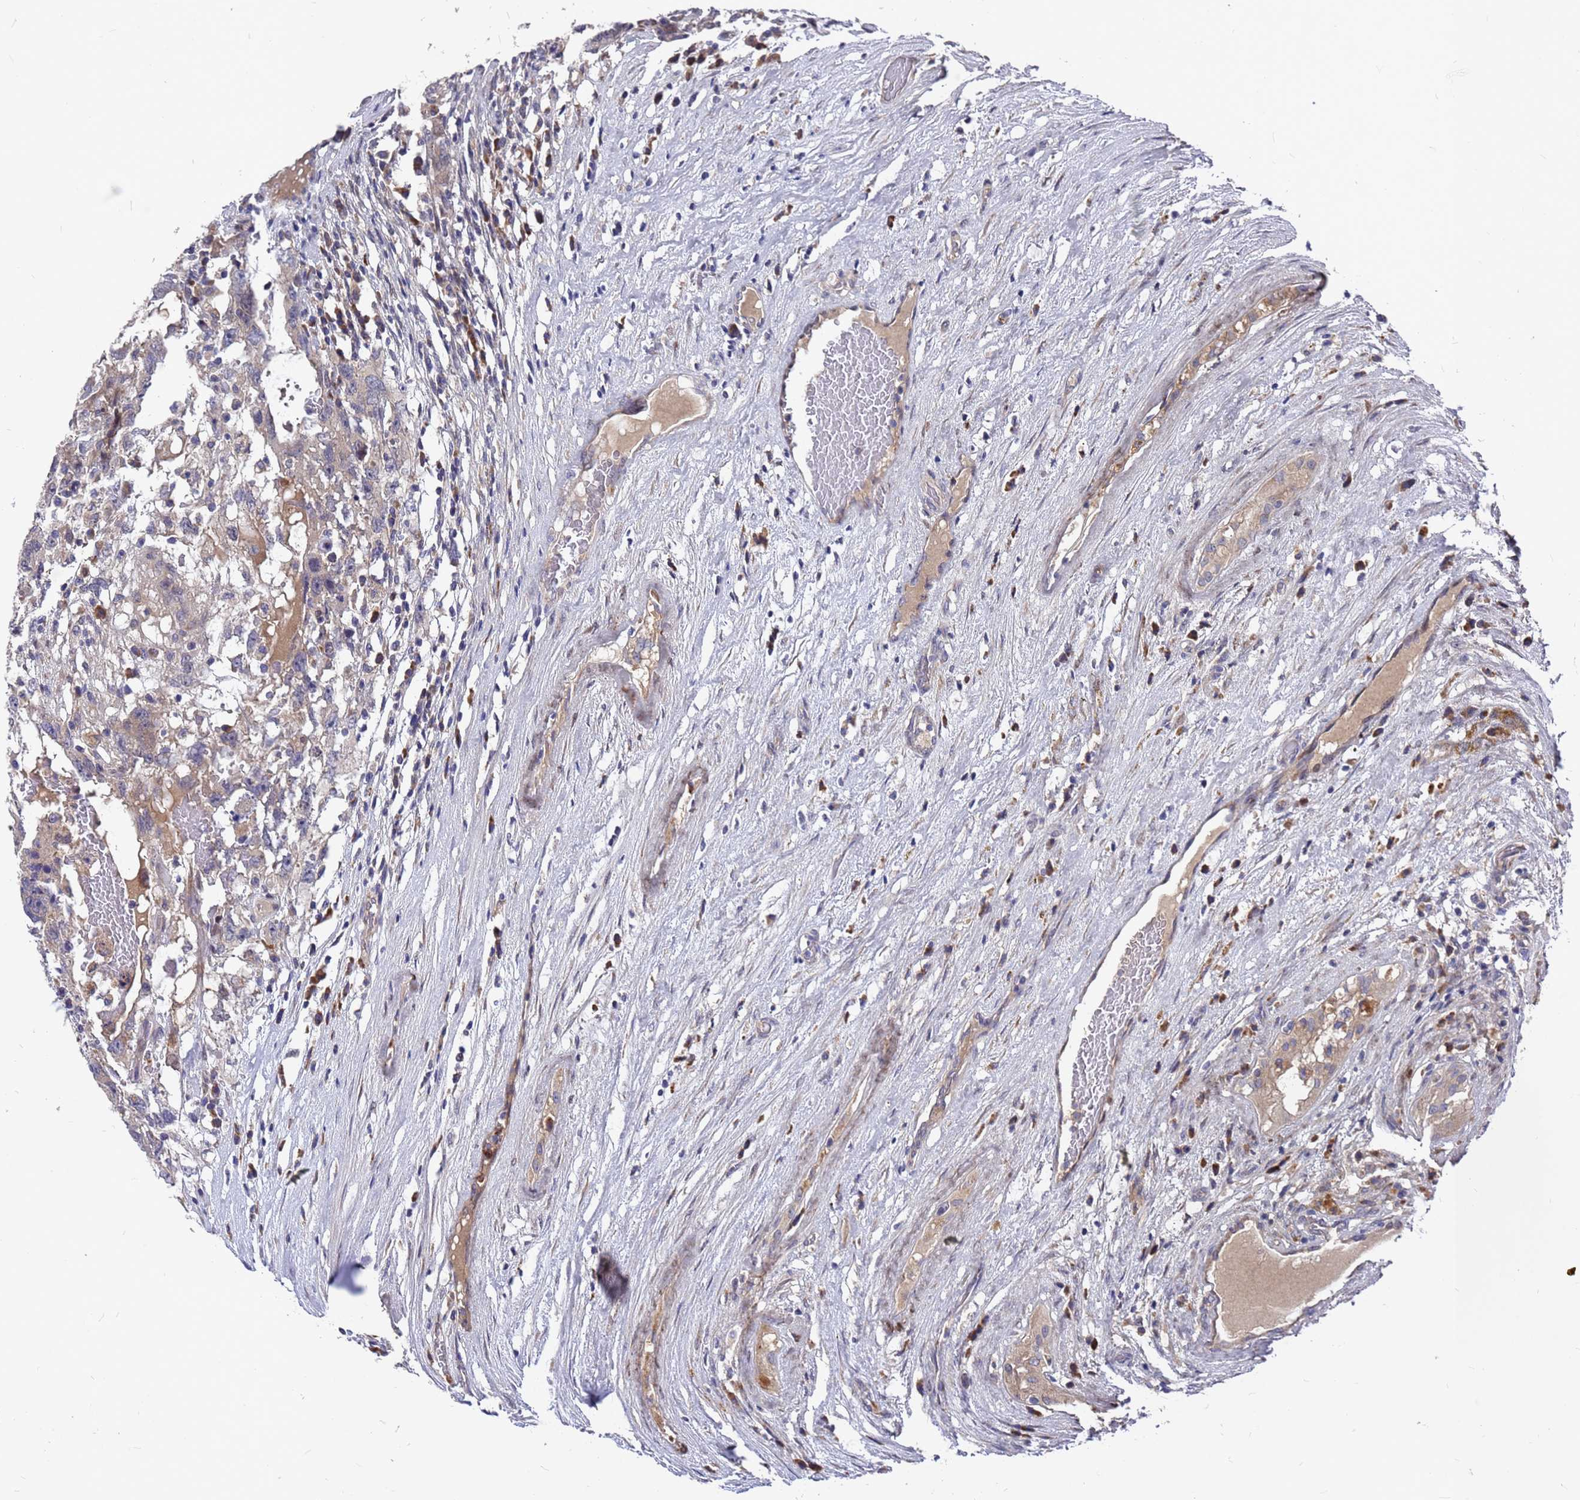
{"staining": {"intensity": "negative", "quantity": "none", "location": "none"}, "tissue": "testis cancer", "cell_type": "Tumor cells", "image_type": "cancer", "snomed": [{"axis": "morphology", "description": "Carcinoma, Embryonal, NOS"}, {"axis": "topography", "description": "Testis"}], "caption": "There is no significant positivity in tumor cells of testis cancer. (Brightfield microscopy of DAB (3,3'-diaminobenzidine) immunohistochemistry at high magnification).", "gene": "ZNF717", "patient": {"sex": "male", "age": 26}}